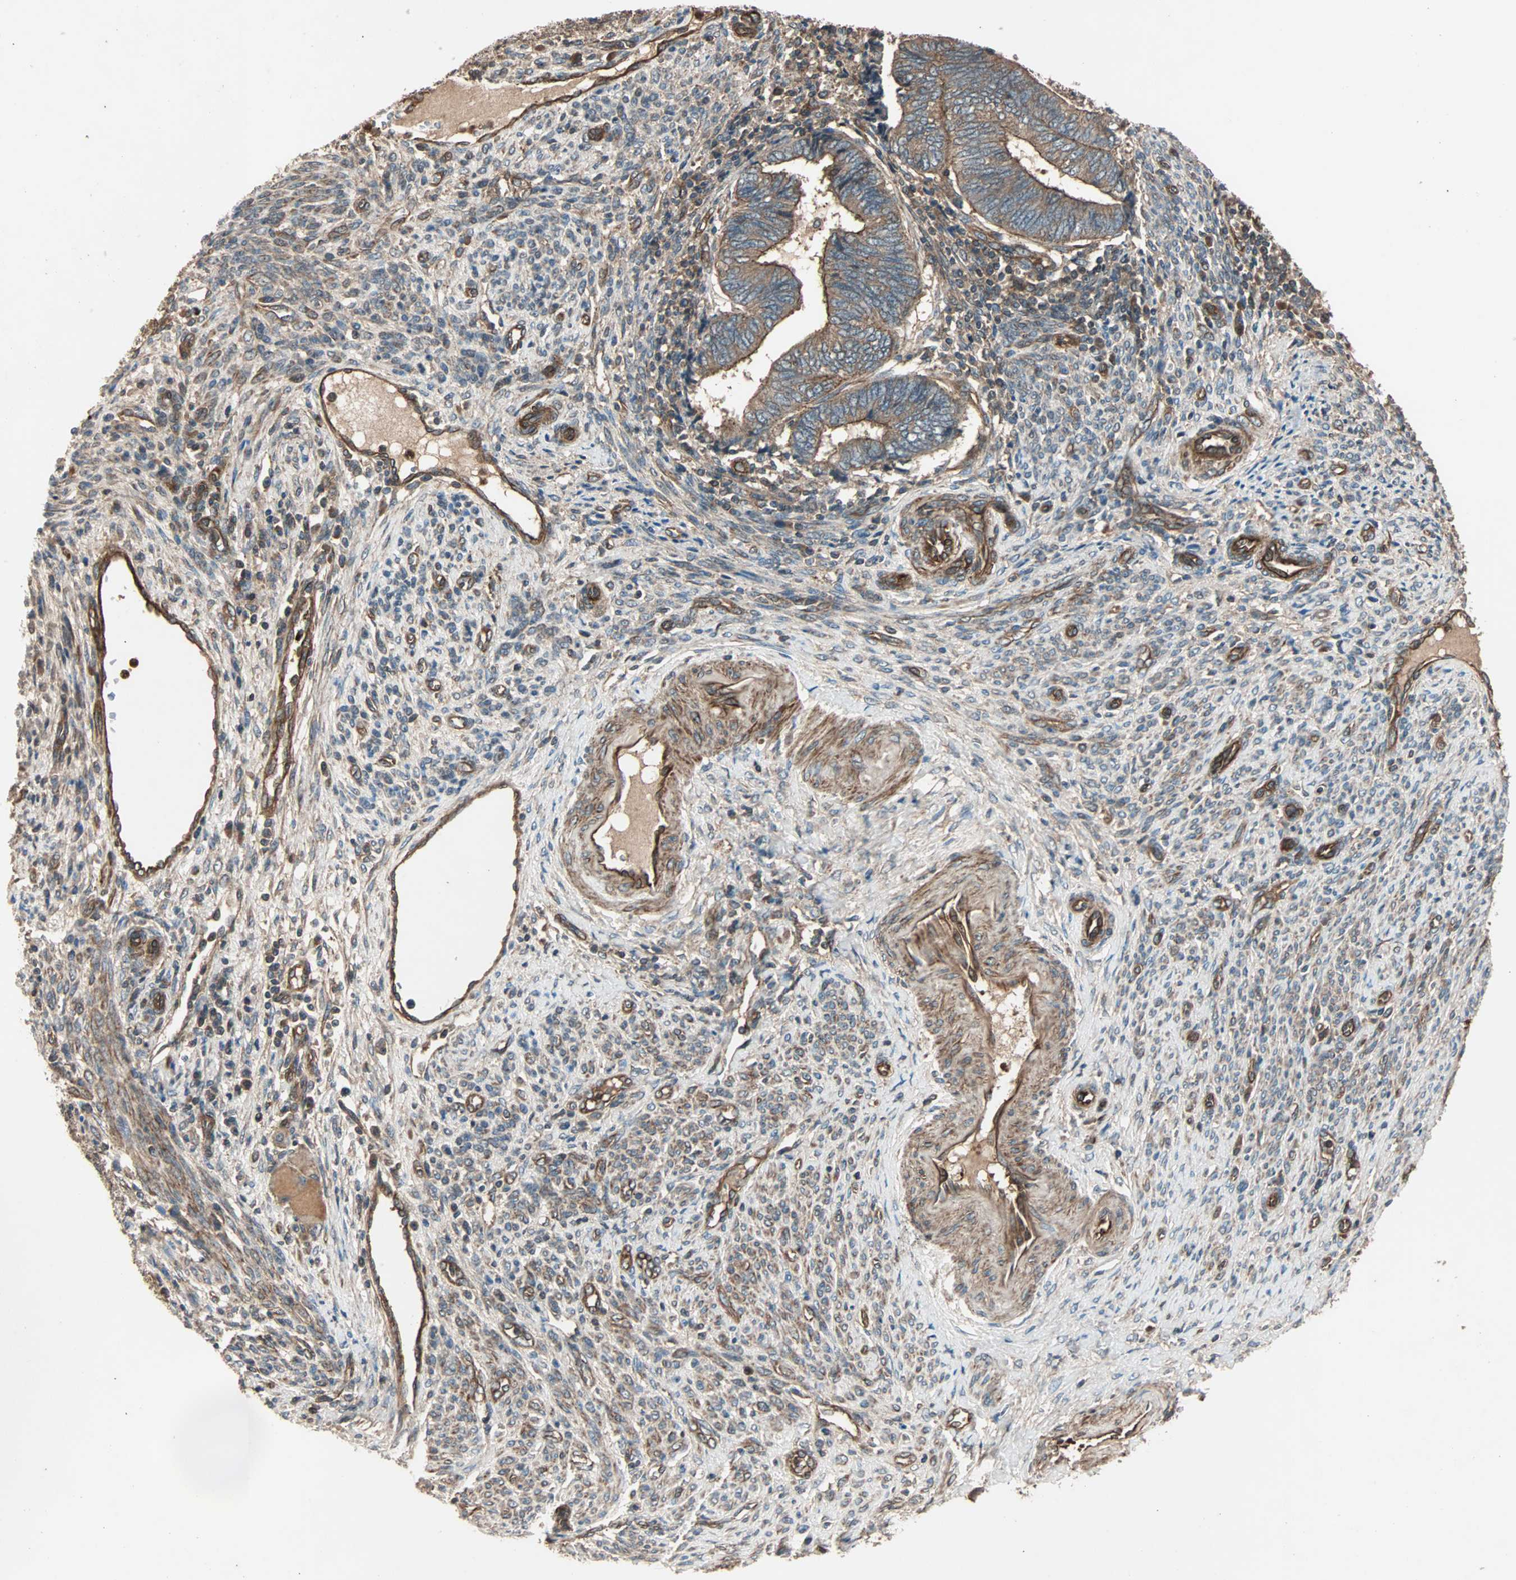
{"staining": {"intensity": "moderate", "quantity": ">75%", "location": "cytoplasmic/membranous"}, "tissue": "endometrial cancer", "cell_type": "Tumor cells", "image_type": "cancer", "snomed": [{"axis": "morphology", "description": "Adenocarcinoma, NOS"}, {"axis": "topography", "description": "Uterus"}, {"axis": "topography", "description": "Endometrium"}], "caption": "Immunohistochemistry (IHC) histopathology image of human adenocarcinoma (endometrial) stained for a protein (brown), which reveals medium levels of moderate cytoplasmic/membranous expression in approximately >75% of tumor cells.", "gene": "GCK", "patient": {"sex": "female", "age": 70}}